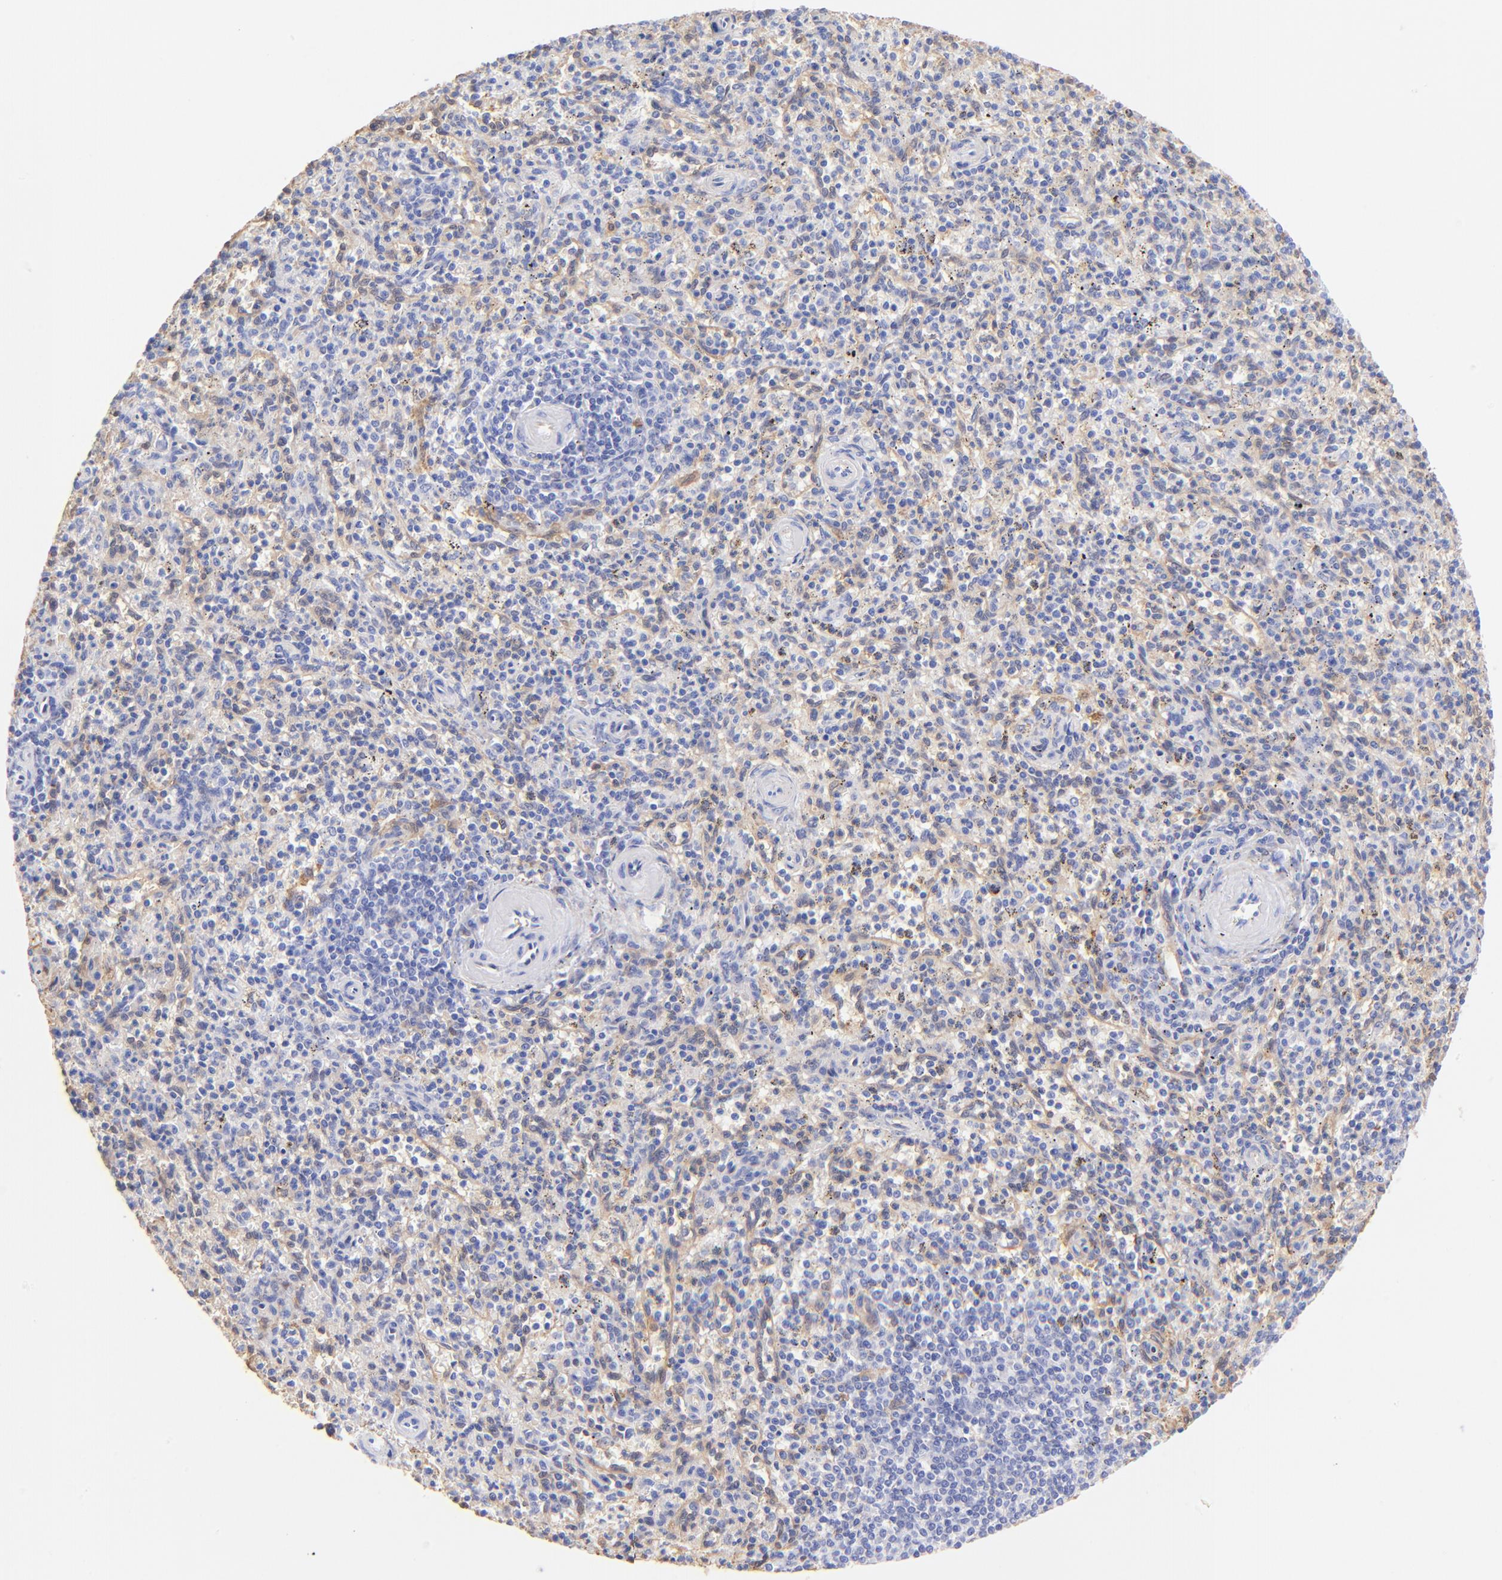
{"staining": {"intensity": "negative", "quantity": "none", "location": "none"}, "tissue": "spleen", "cell_type": "Cells in red pulp", "image_type": "normal", "snomed": [{"axis": "morphology", "description": "Normal tissue, NOS"}, {"axis": "topography", "description": "Spleen"}], "caption": "Histopathology image shows no protein staining in cells in red pulp of unremarkable spleen. (DAB IHC visualized using brightfield microscopy, high magnification).", "gene": "ALDH1A1", "patient": {"sex": "male", "age": 72}}